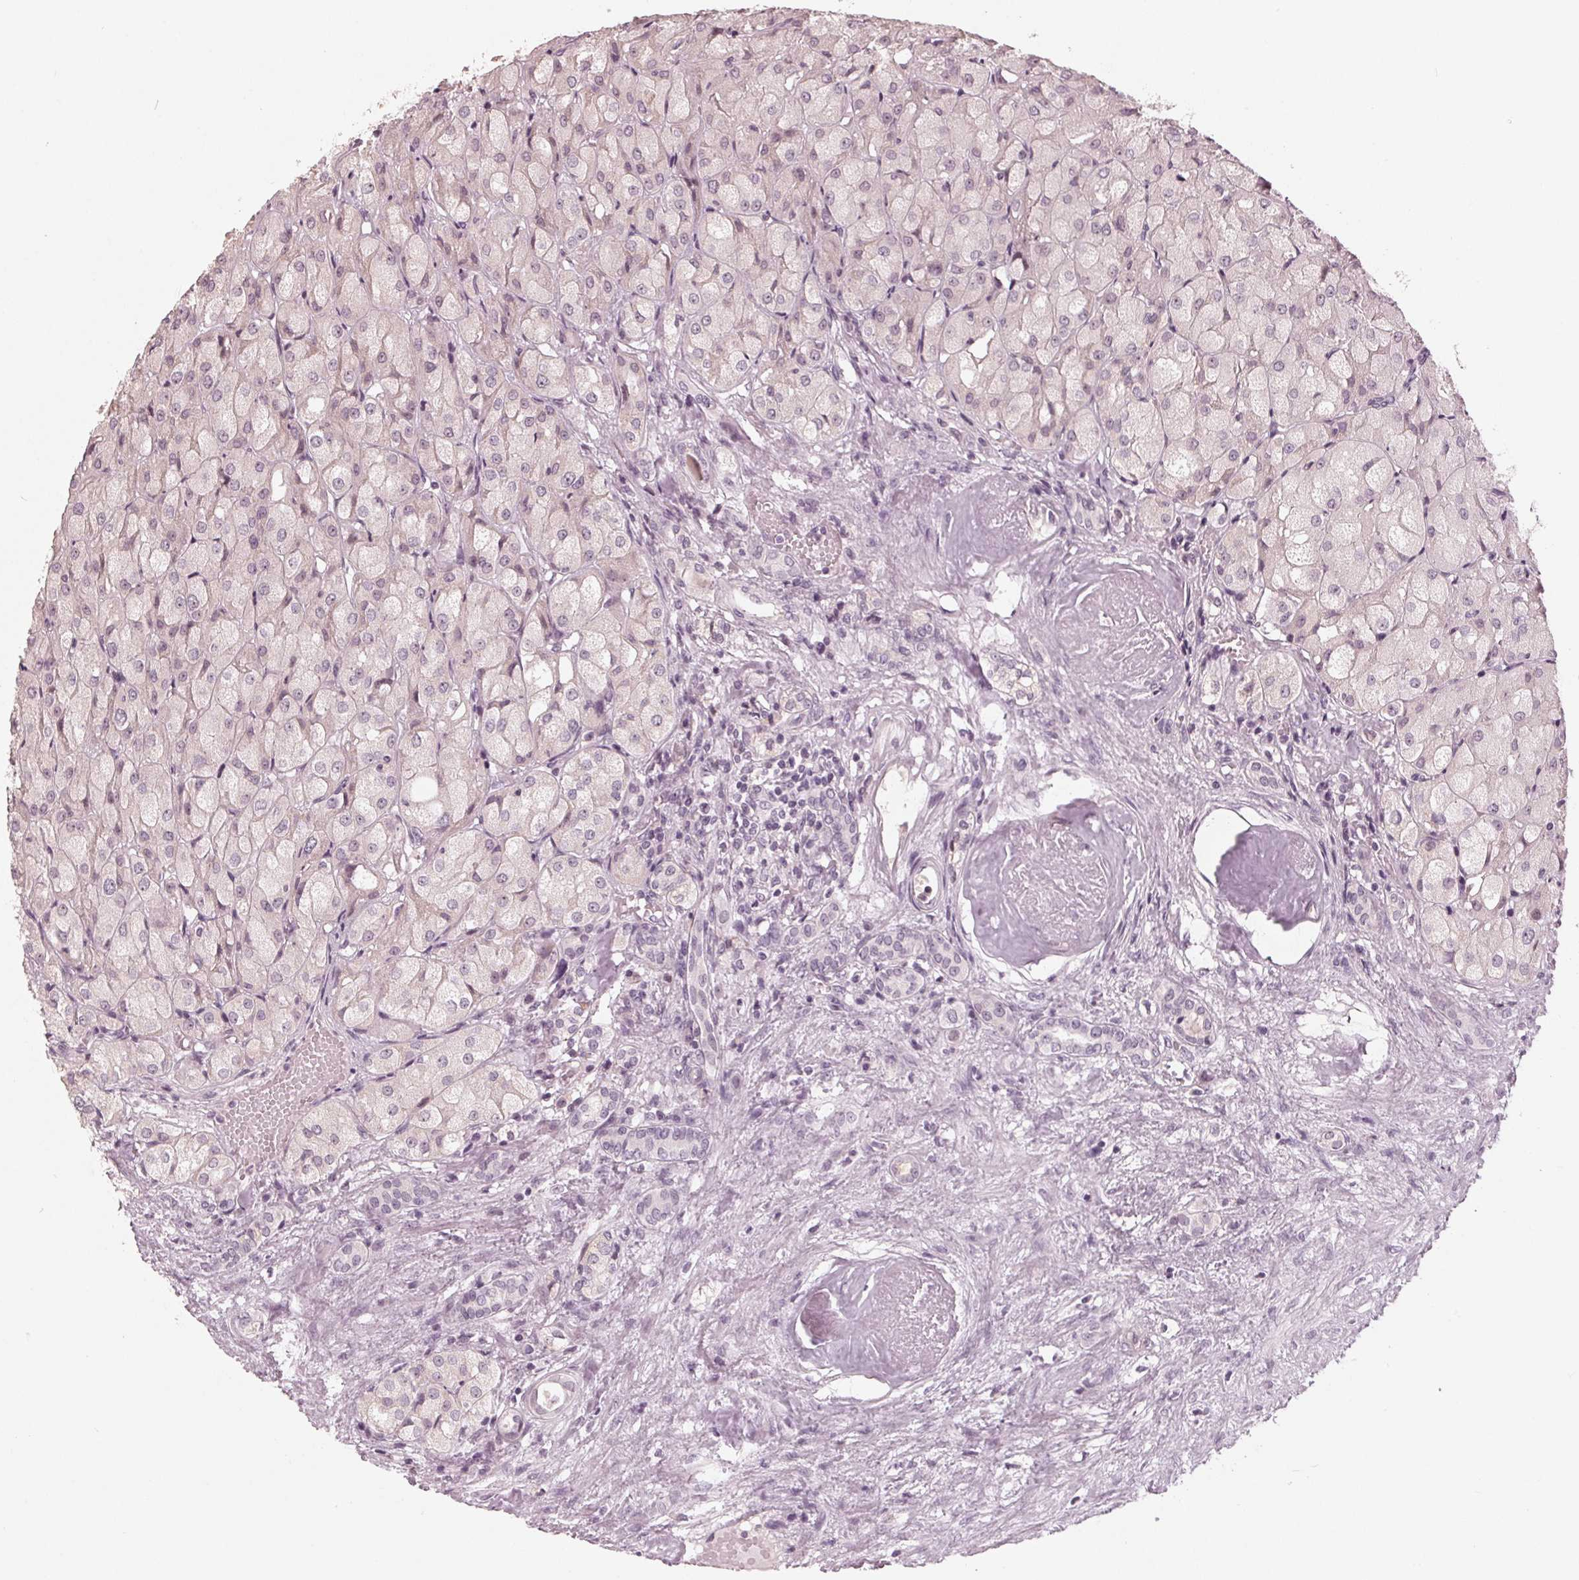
{"staining": {"intensity": "negative", "quantity": "none", "location": "none"}, "tissue": "renal cancer", "cell_type": "Tumor cells", "image_type": "cancer", "snomed": [{"axis": "morphology", "description": "Adenocarcinoma, NOS"}, {"axis": "topography", "description": "Kidney"}], "caption": "Immunohistochemical staining of human adenocarcinoma (renal) demonstrates no significant positivity in tumor cells.", "gene": "ADPRHL1", "patient": {"sex": "male", "age": 72}}